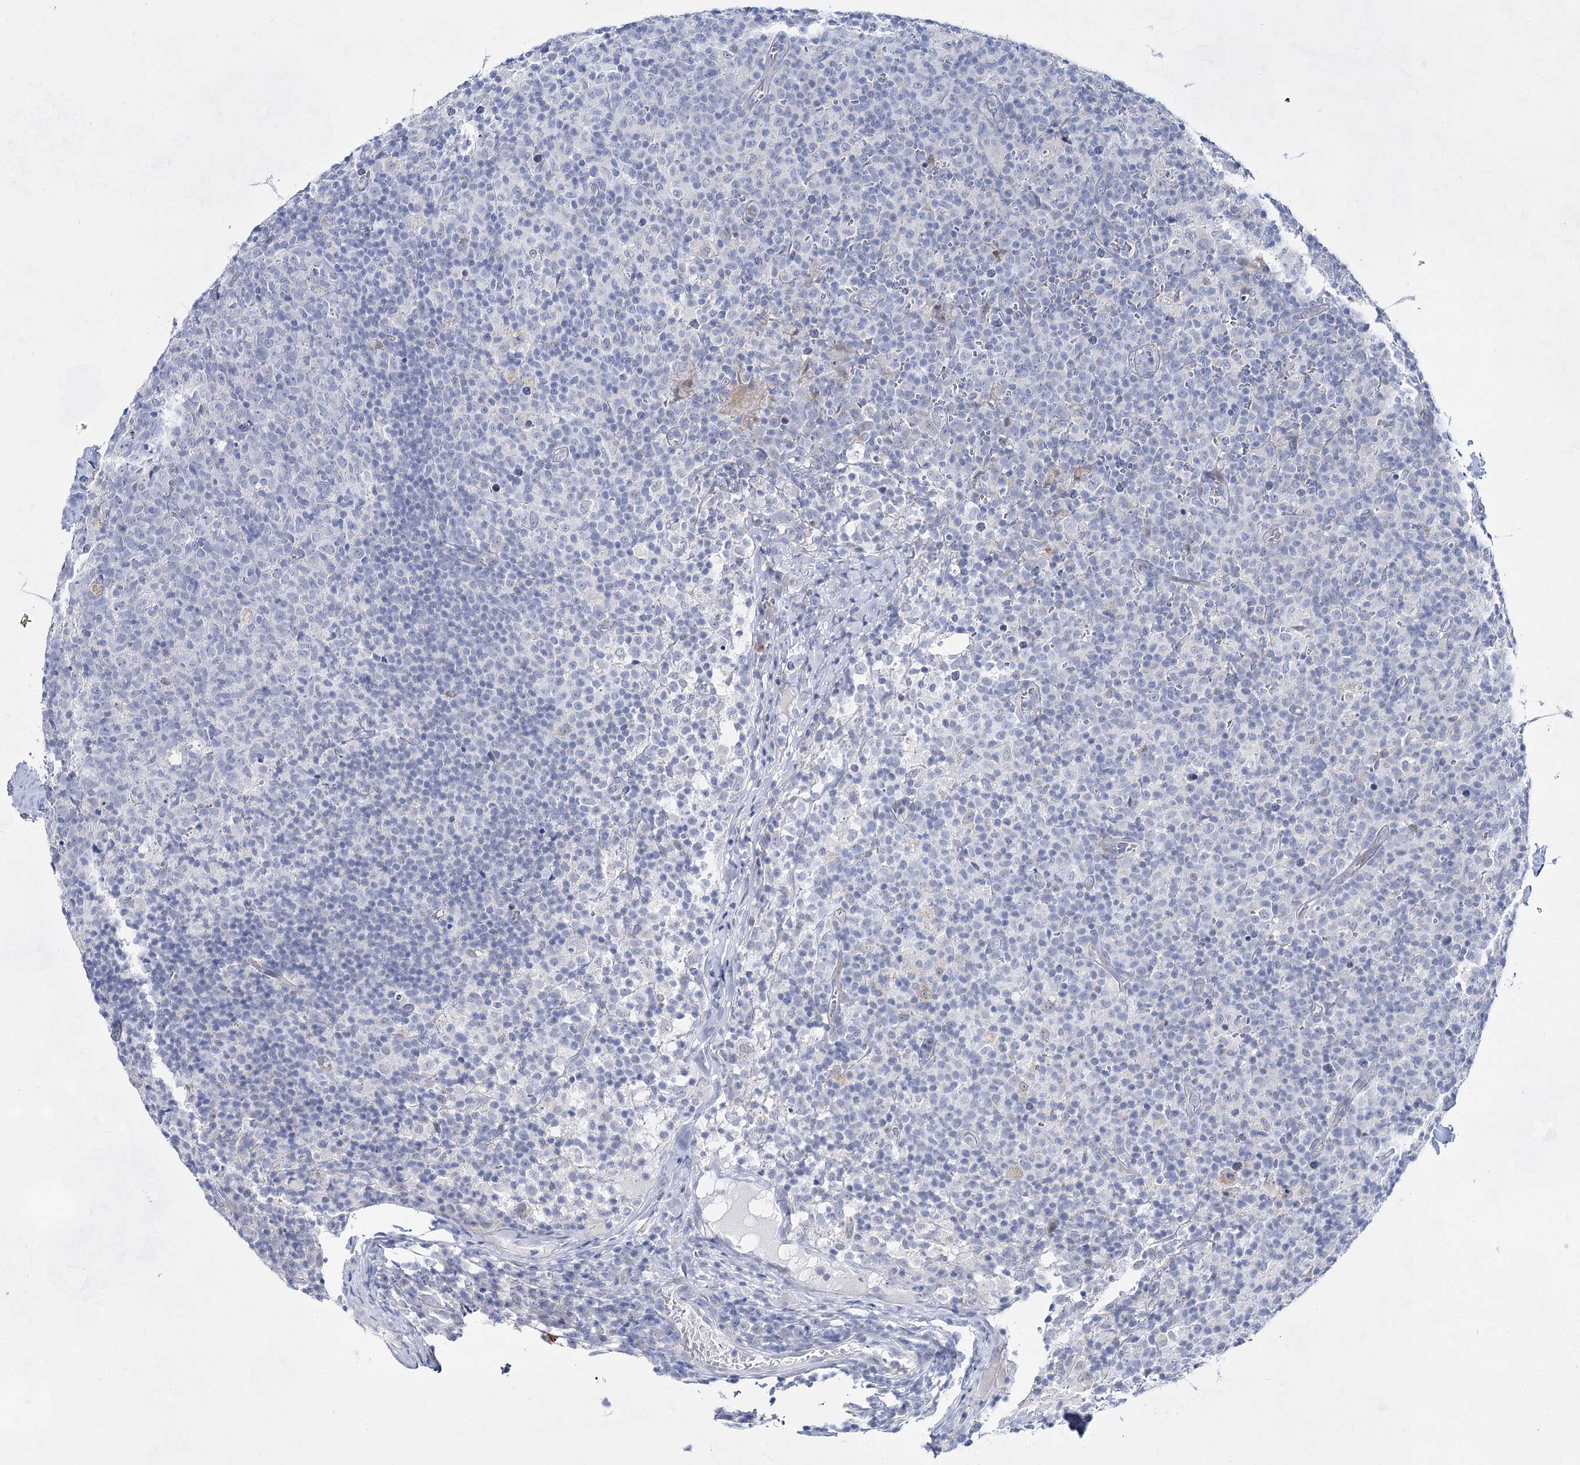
{"staining": {"intensity": "negative", "quantity": "none", "location": "none"}, "tissue": "lymph node", "cell_type": "Germinal center cells", "image_type": "normal", "snomed": [{"axis": "morphology", "description": "Normal tissue, NOS"}, {"axis": "morphology", "description": "Inflammation, NOS"}, {"axis": "topography", "description": "Lymph node"}], "caption": "IHC photomicrograph of benign lymph node: human lymph node stained with DAB (3,3'-diaminobenzidine) exhibits no significant protein positivity in germinal center cells.", "gene": "BPHL", "patient": {"sex": "male", "age": 55}}